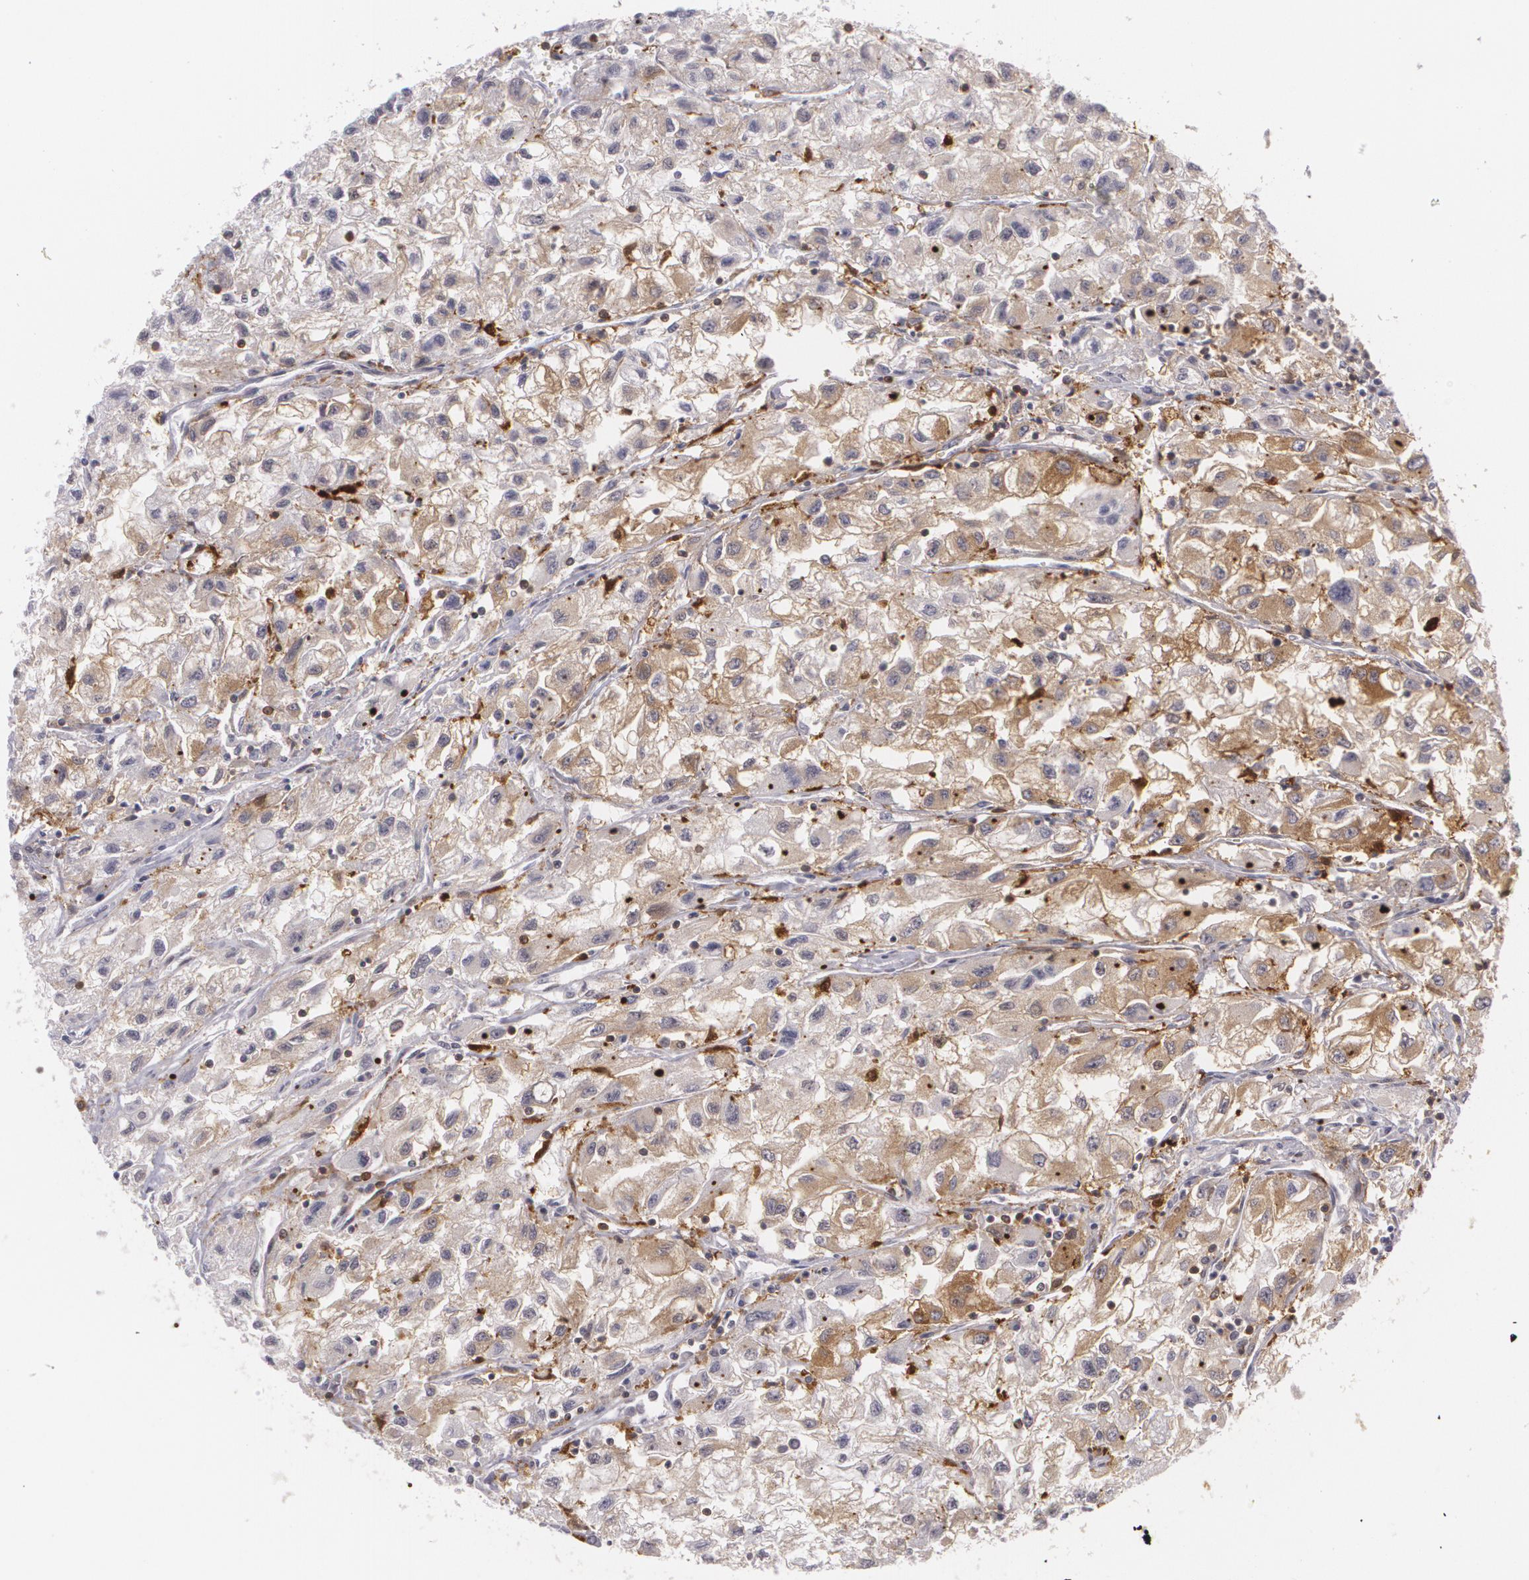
{"staining": {"intensity": "moderate", "quantity": "25%-75%", "location": "cytoplasmic/membranous"}, "tissue": "renal cancer", "cell_type": "Tumor cells", "image_type": "cancer", "snomed": [{"axis": "morphology", "description": "Adenocarcinoma, NOS"}, {"axis": "topography", "description": "Kidney"}], "caption": "Human renal adenocarcinoma stained with a protein marker demonstrates moderate staining in tumor cells.", "gene": "BIN1", "patient": {"sex": "male", "age": 59}}